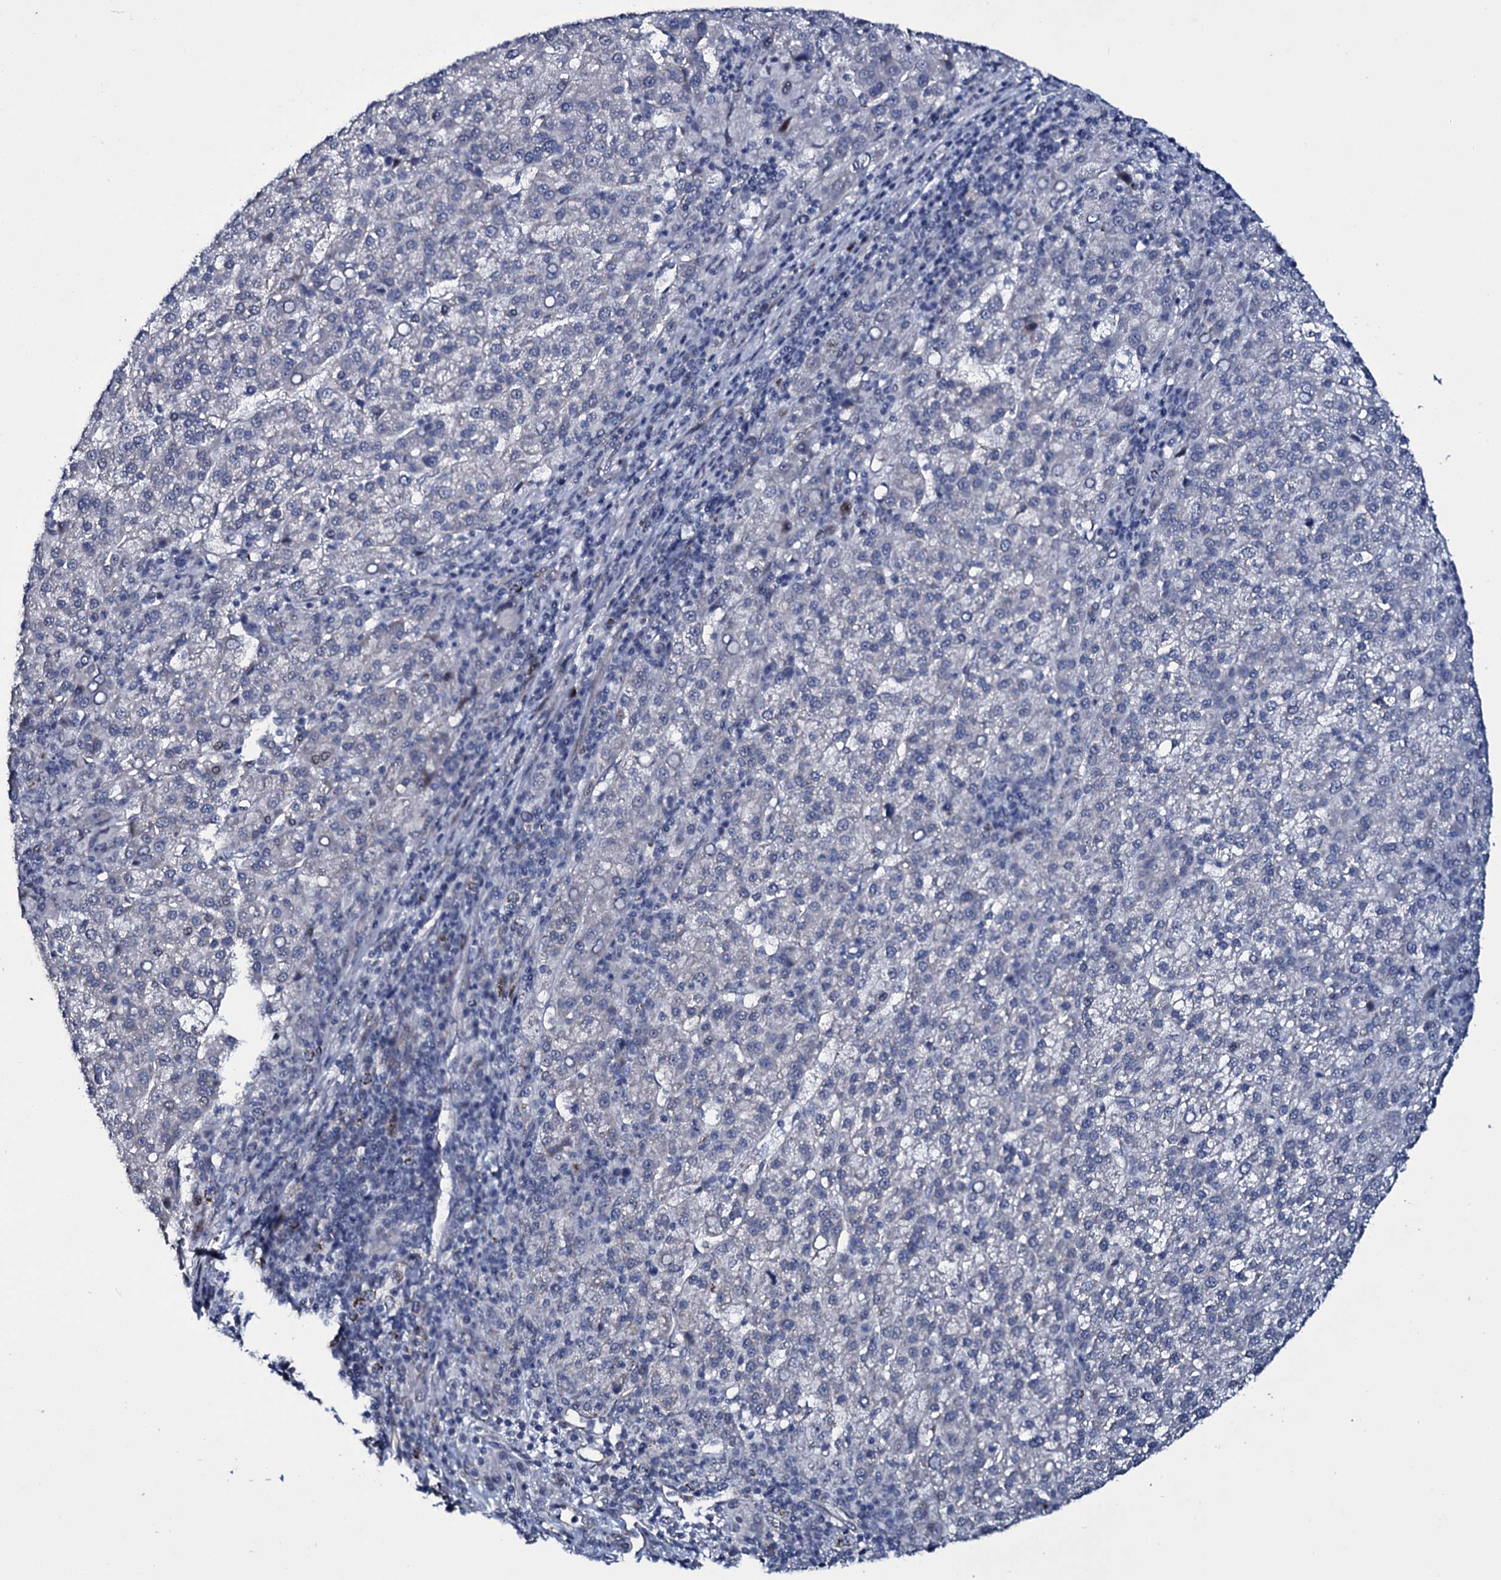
{"staining": {"intensity": "negative", "quantity": "none", "location": "none"}, "tissue": "liver cancer", "cell_type": "Tumor cells", "image_type": "cancer", "snomed": [{"axis": "morphology", "description": "Carcinoma, Hepatocellular, NOS"}, {"axis": "topography", "description": "Liver"}], "caption": "Immunohistochemical staining of liver cancer (hepatocellular carcinoma) displays no significant positivity in tumor cells.", "gene": "WIPF3", "patient": {"sex": "female", "age": 58}}